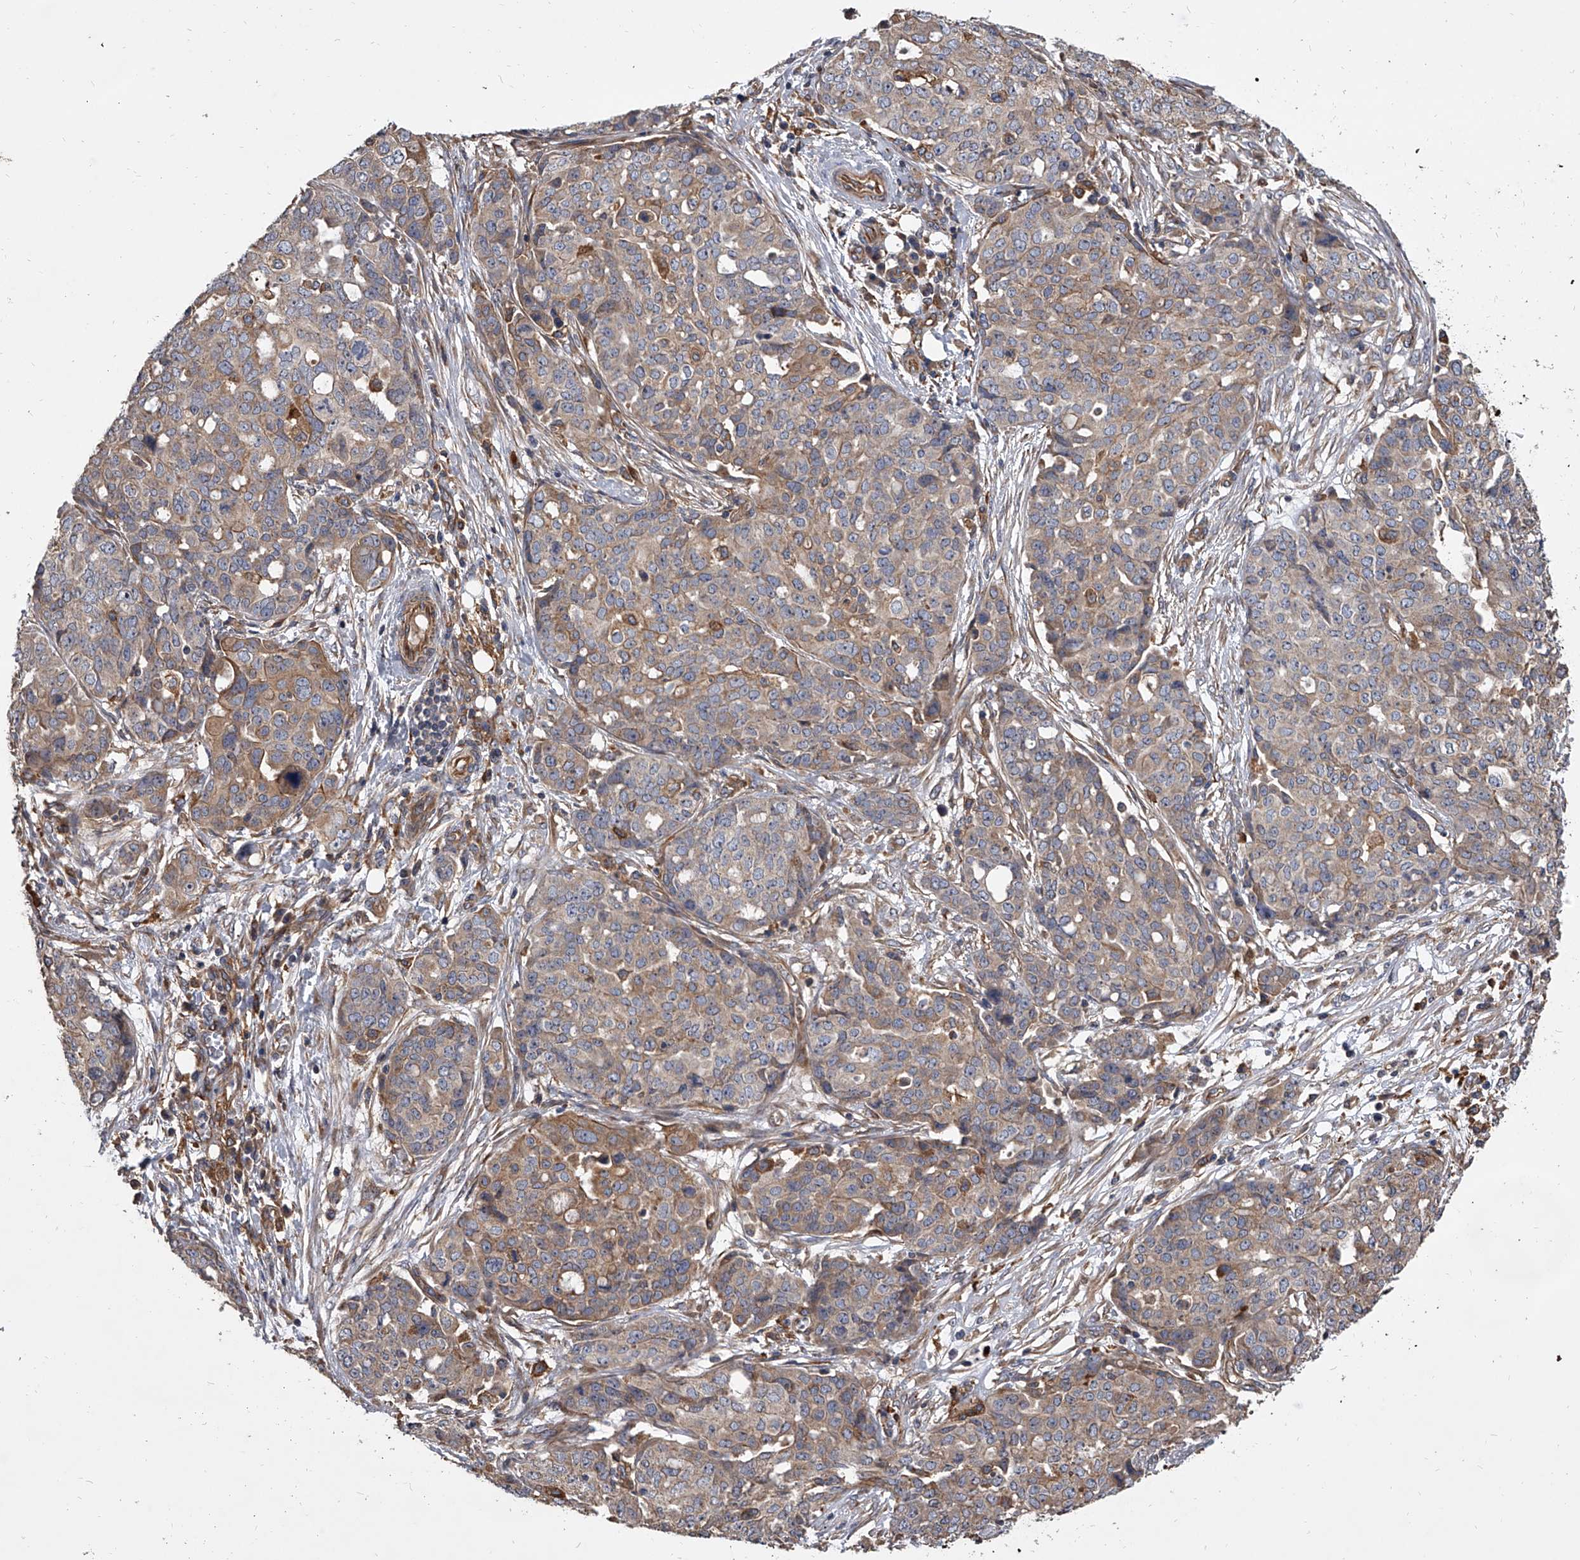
{"staining": {"intensity": "weak", "quantity": "<25%", "location": "cytoplasmic/membranous"}, "tissue": "ovarian cancer", "cell_type": "Tumor cells", "image_type": "cancer", "snomed": [{"axis": "morphology", "description": "Cystadenocarcinoma, serous, NOS"}, {"axis": "topography", "description": "Soft tissue"}, {"axis": "topography", "description": "Ovary"}], "caption": "Tumor cells are negative for brown protein staining in ovarian cancer (serous cystadenocarcinoma).", "gene": "EXOC4", "patient": {"sex": "female", "age": 57}}